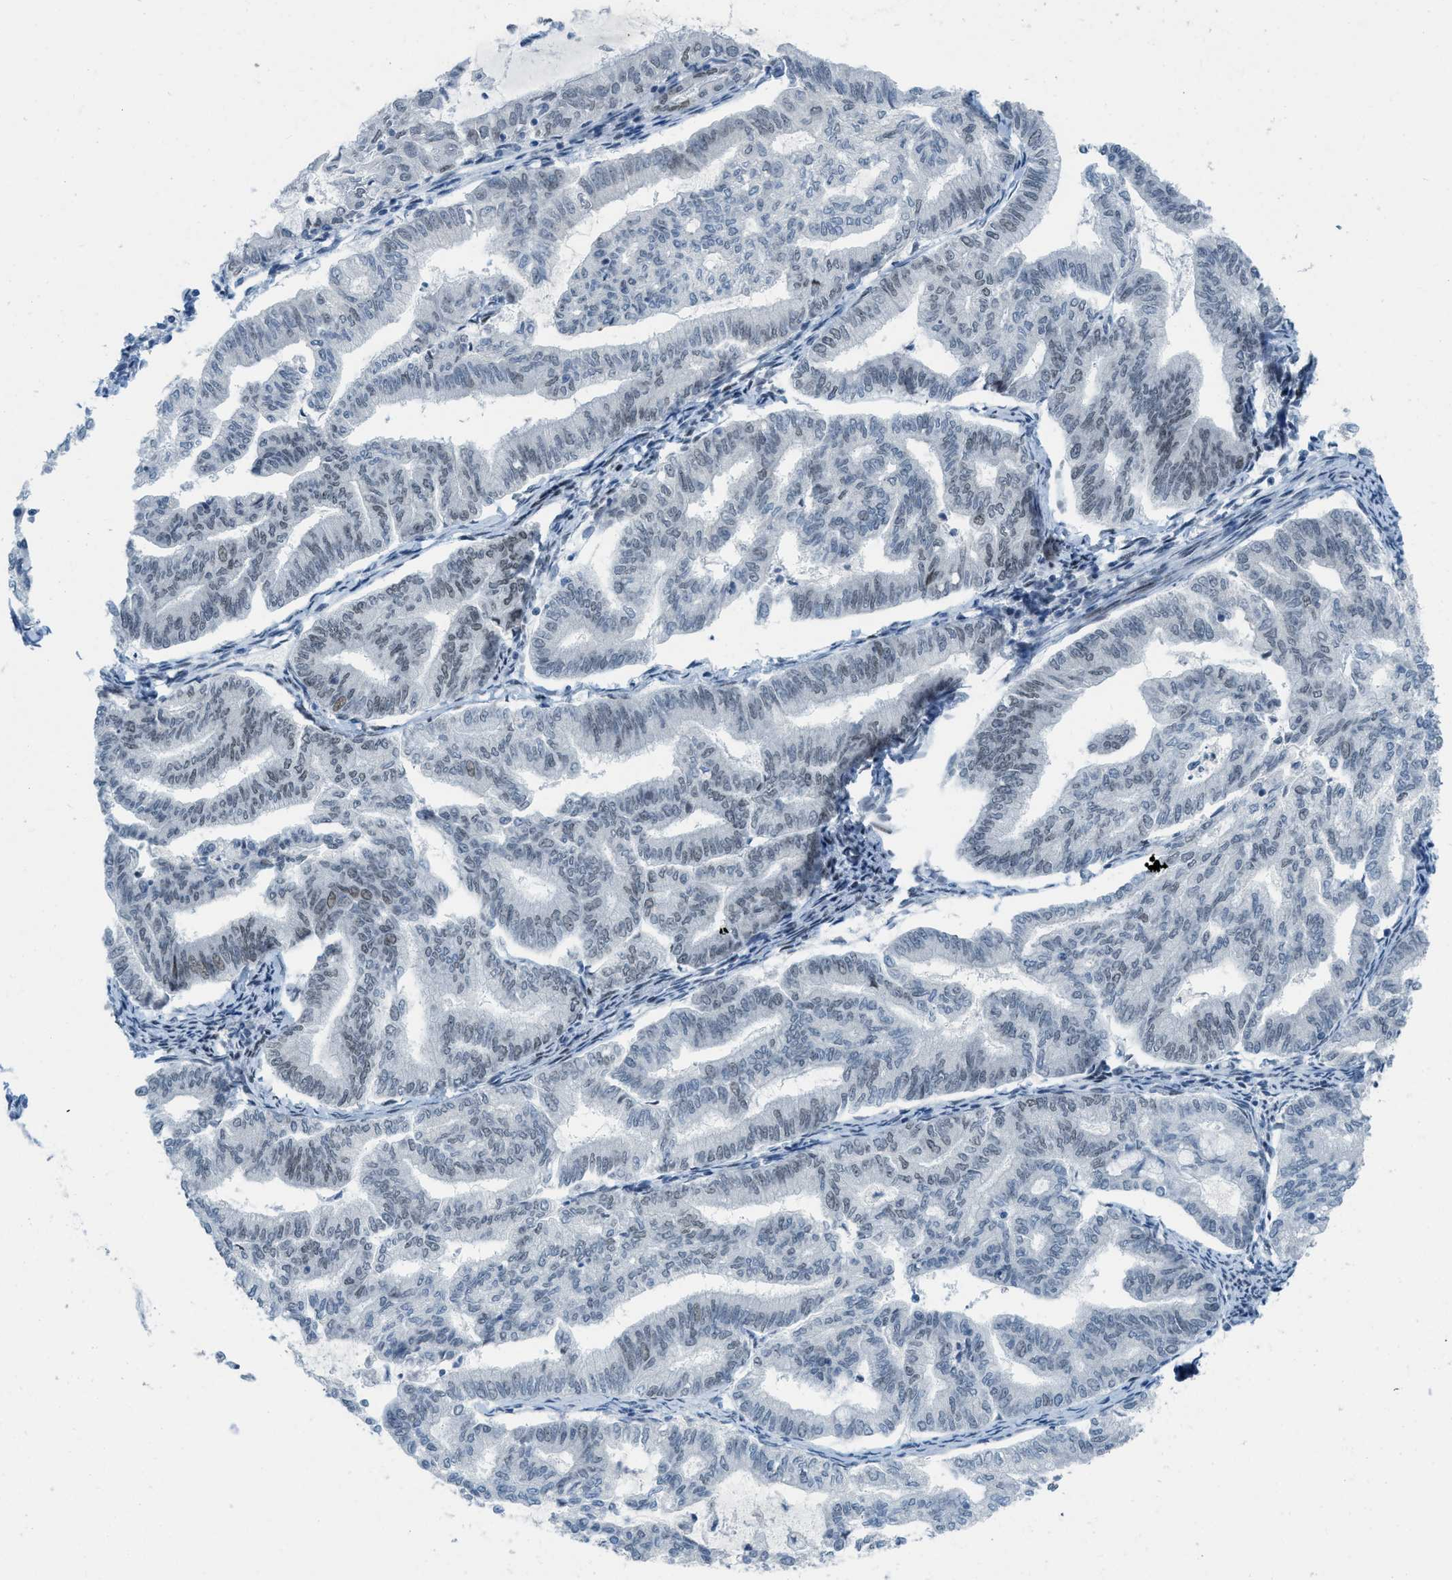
{"staining": {"intensity": "weak", "quantity": "<25%", "location": "nuclear"}, "tissue": "endometrial cancer", "cell_type": "Tumor cells", "image_type": "cancer", "snomed": [{"axis": "morphology", "description": "Adenocarcinoma, NOS"}, {"axis": "topography", "description": "Endometrium"}], "caption": "A photomicrograph of adenocarcinoma (endometrial) stained for a protein exhibits no brown staining in tumor cells.", "gene": "PBX1", "patient": {"sex": "female", "age": 79}}